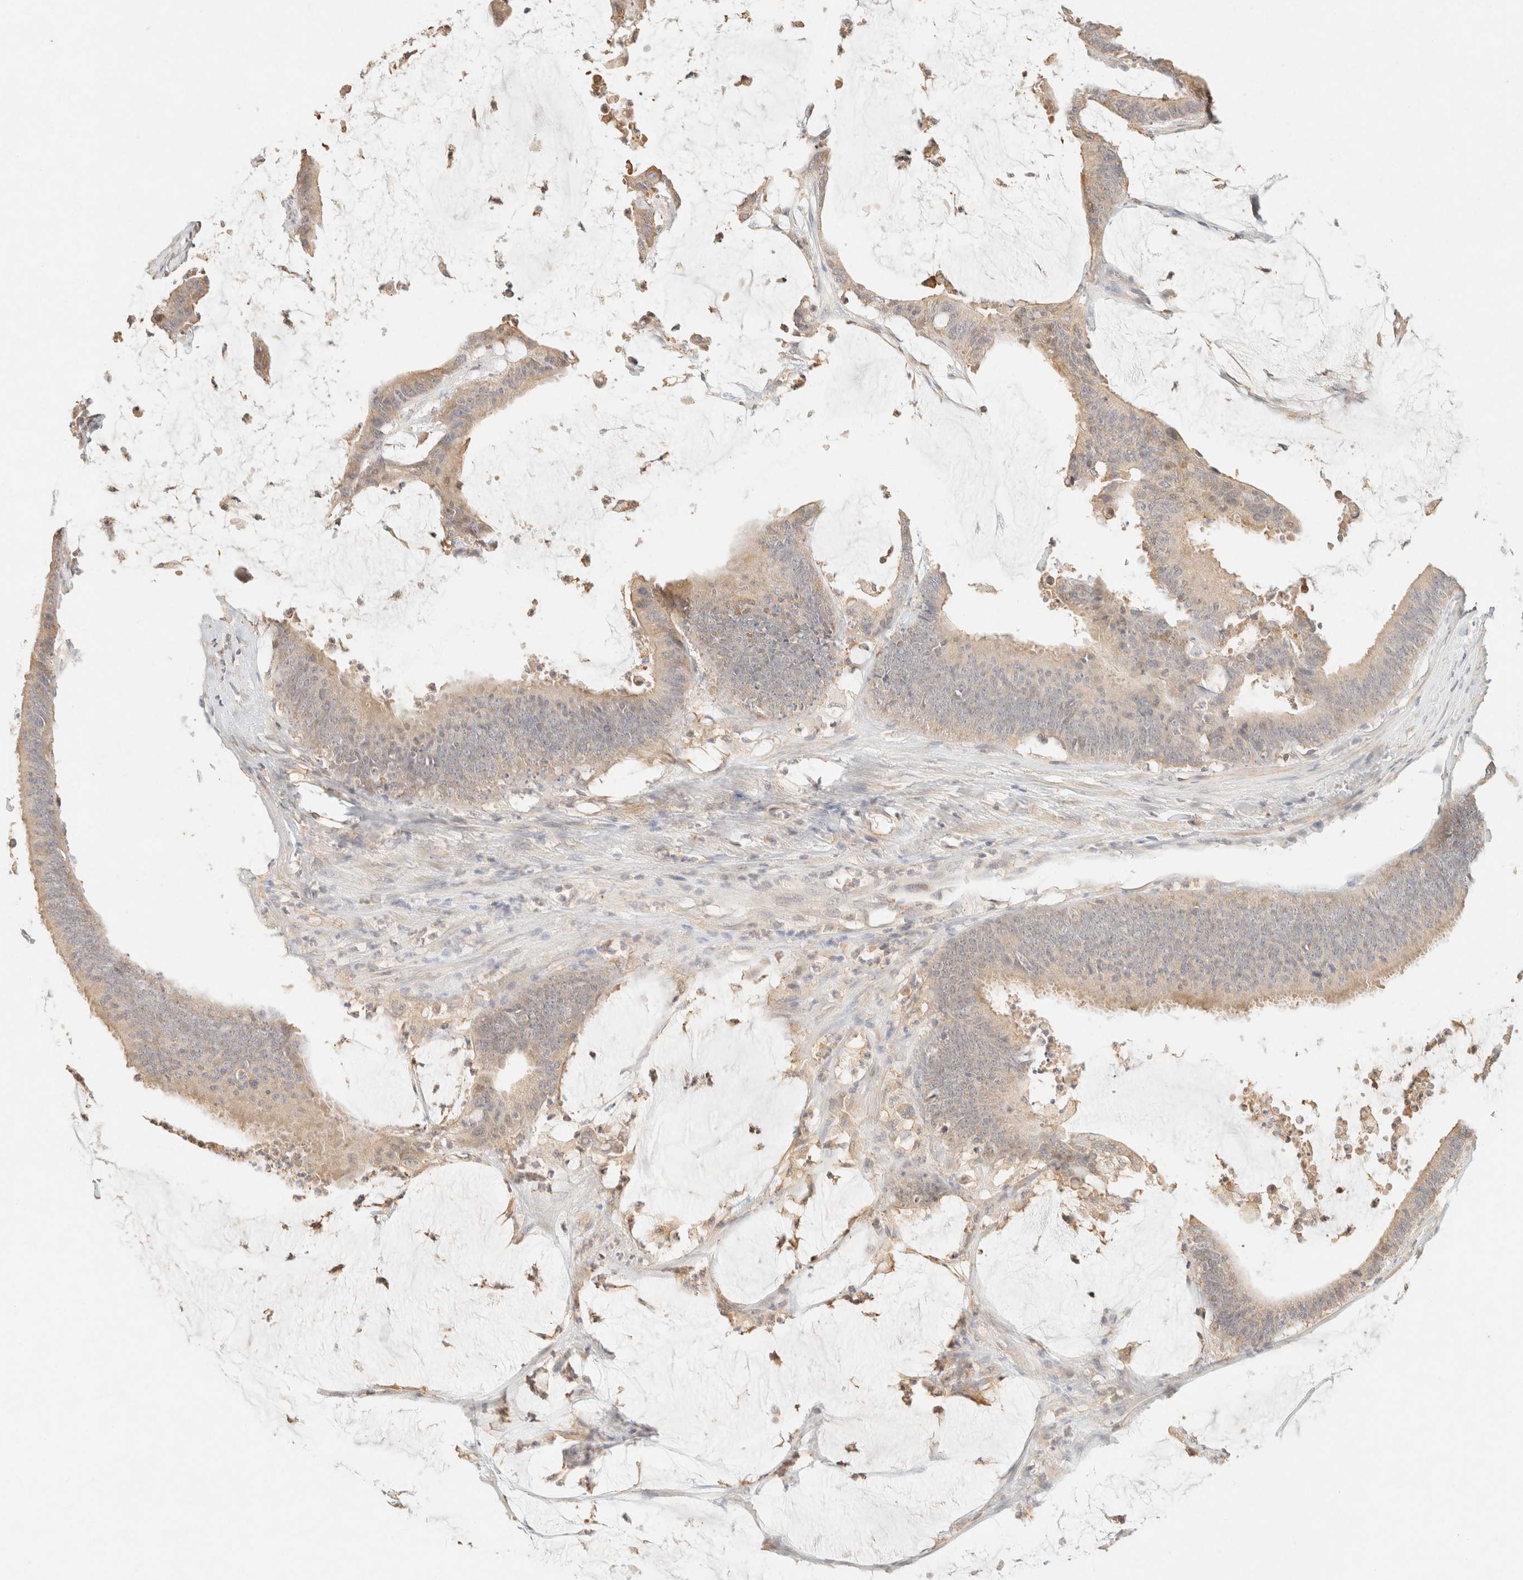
{"staining": {"intensity": "weak", "quantity": ">75%", "location": "cytoplasmic/membranous"}, "tissue": "colorectal cancer", "cell_type": "Tumor cells", "image_type": "cancer", "snomed": [{"axis": "morphology", "description": "Adenocarcinoma, NOS"}, {"axis": "topography", "description": "Rectum"}], "caption": "Immunohistochemical staining of human colorectal cancer demonstrates low levels of weak cytoplasmic/membranous protein staining in approximately >75% of tumor cells.", "gene": "TIMD4", "patient": {"sex": "female", "age": 66}}